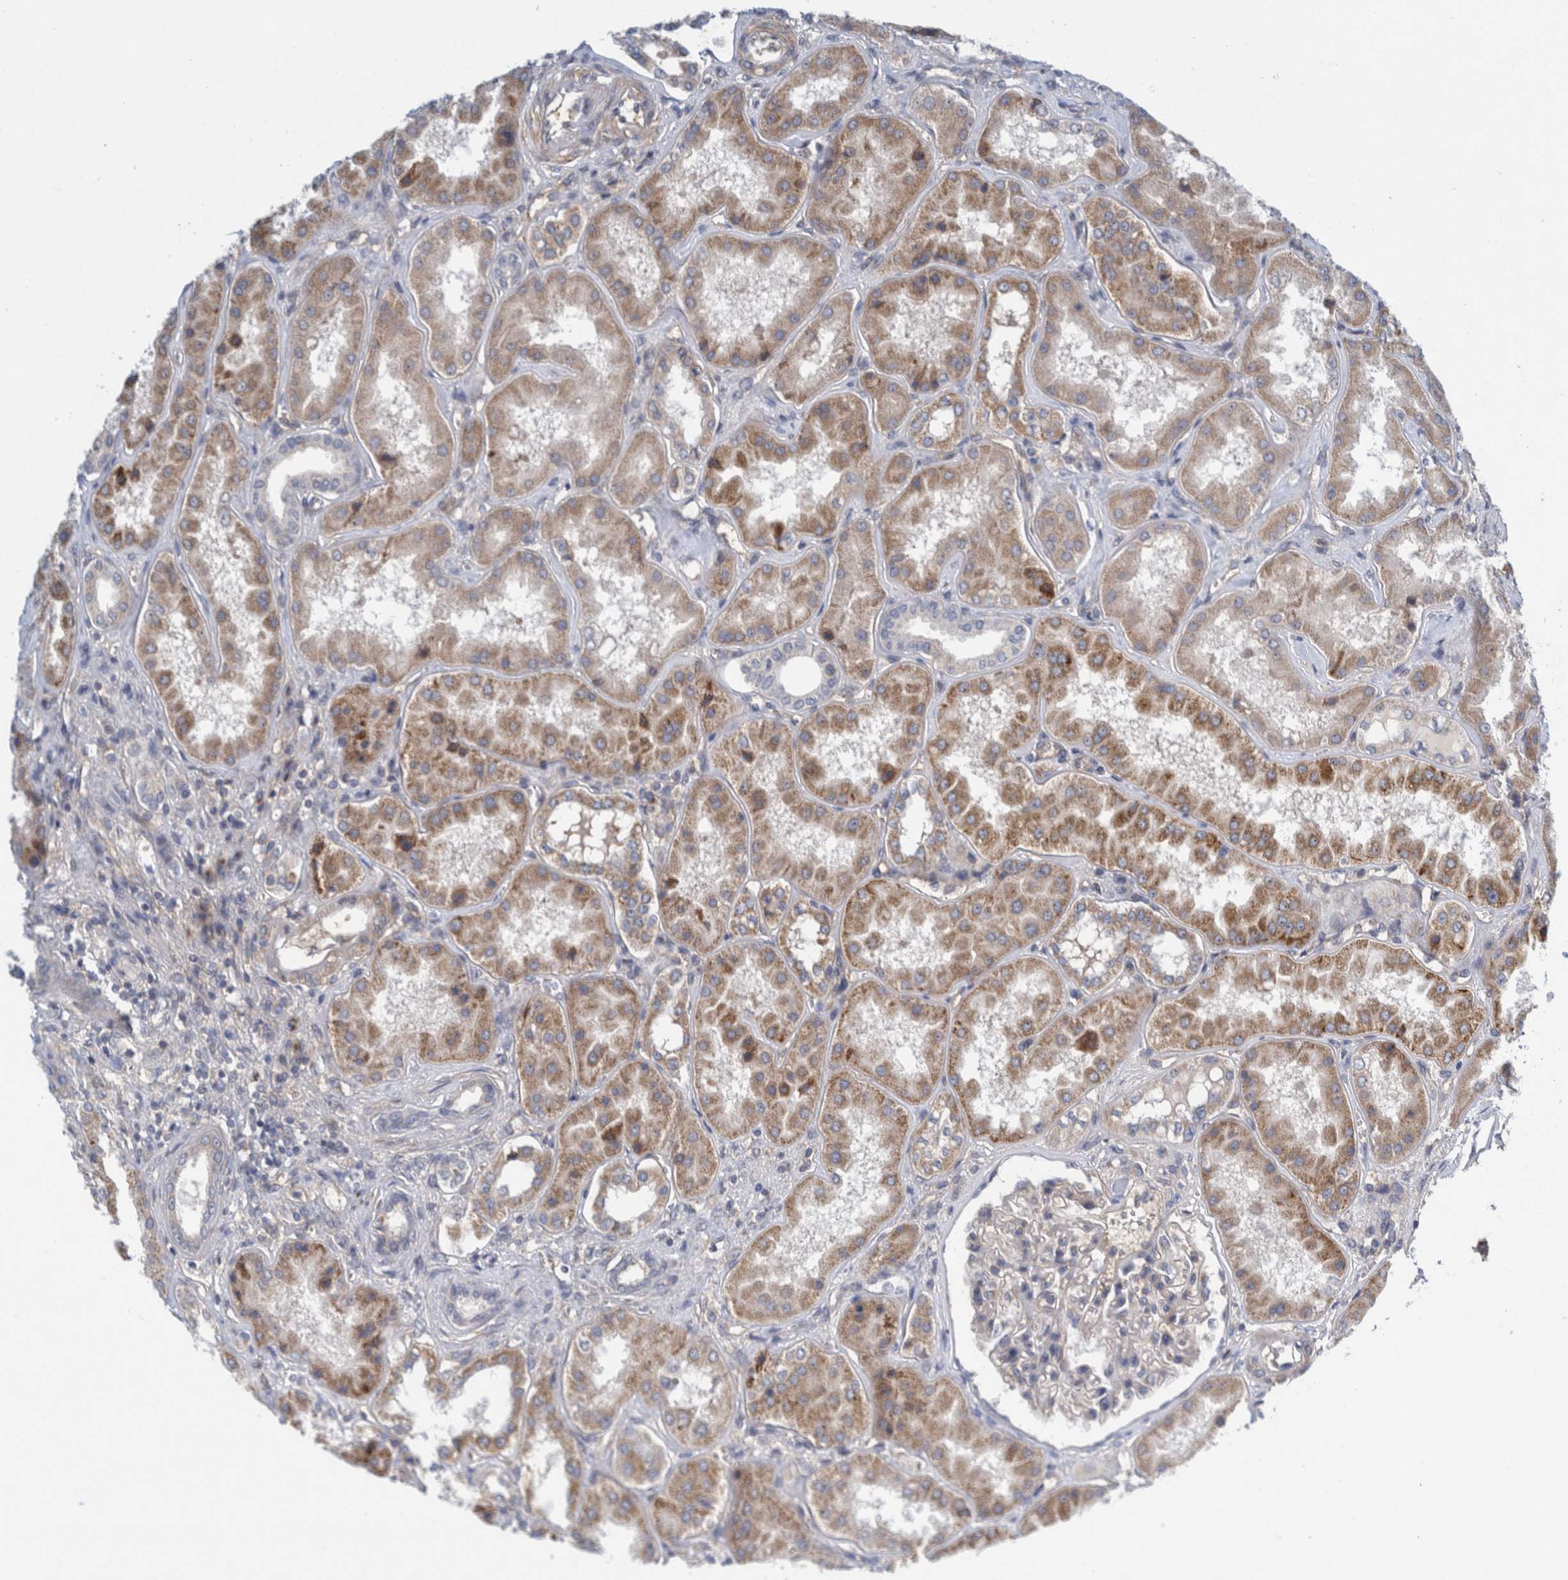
{"staining": {"intensity": "negative", "quantity": "none", "location": "none"}, "tissue": "kidney", "cell_type": "Cells in glomeruli", "image_type": "normal", "snomed": [{"axis": "morphology", "description": "Normal tissue, NOS"}, {"axis": "topography", "description": "Kidney"}], "caption": "There is no significant expression in cells in glomeruli of kidney. Nuclei are stained in blue.", "gene": "ZNF324B", "patient": {"sex": "female", "age": 56}}